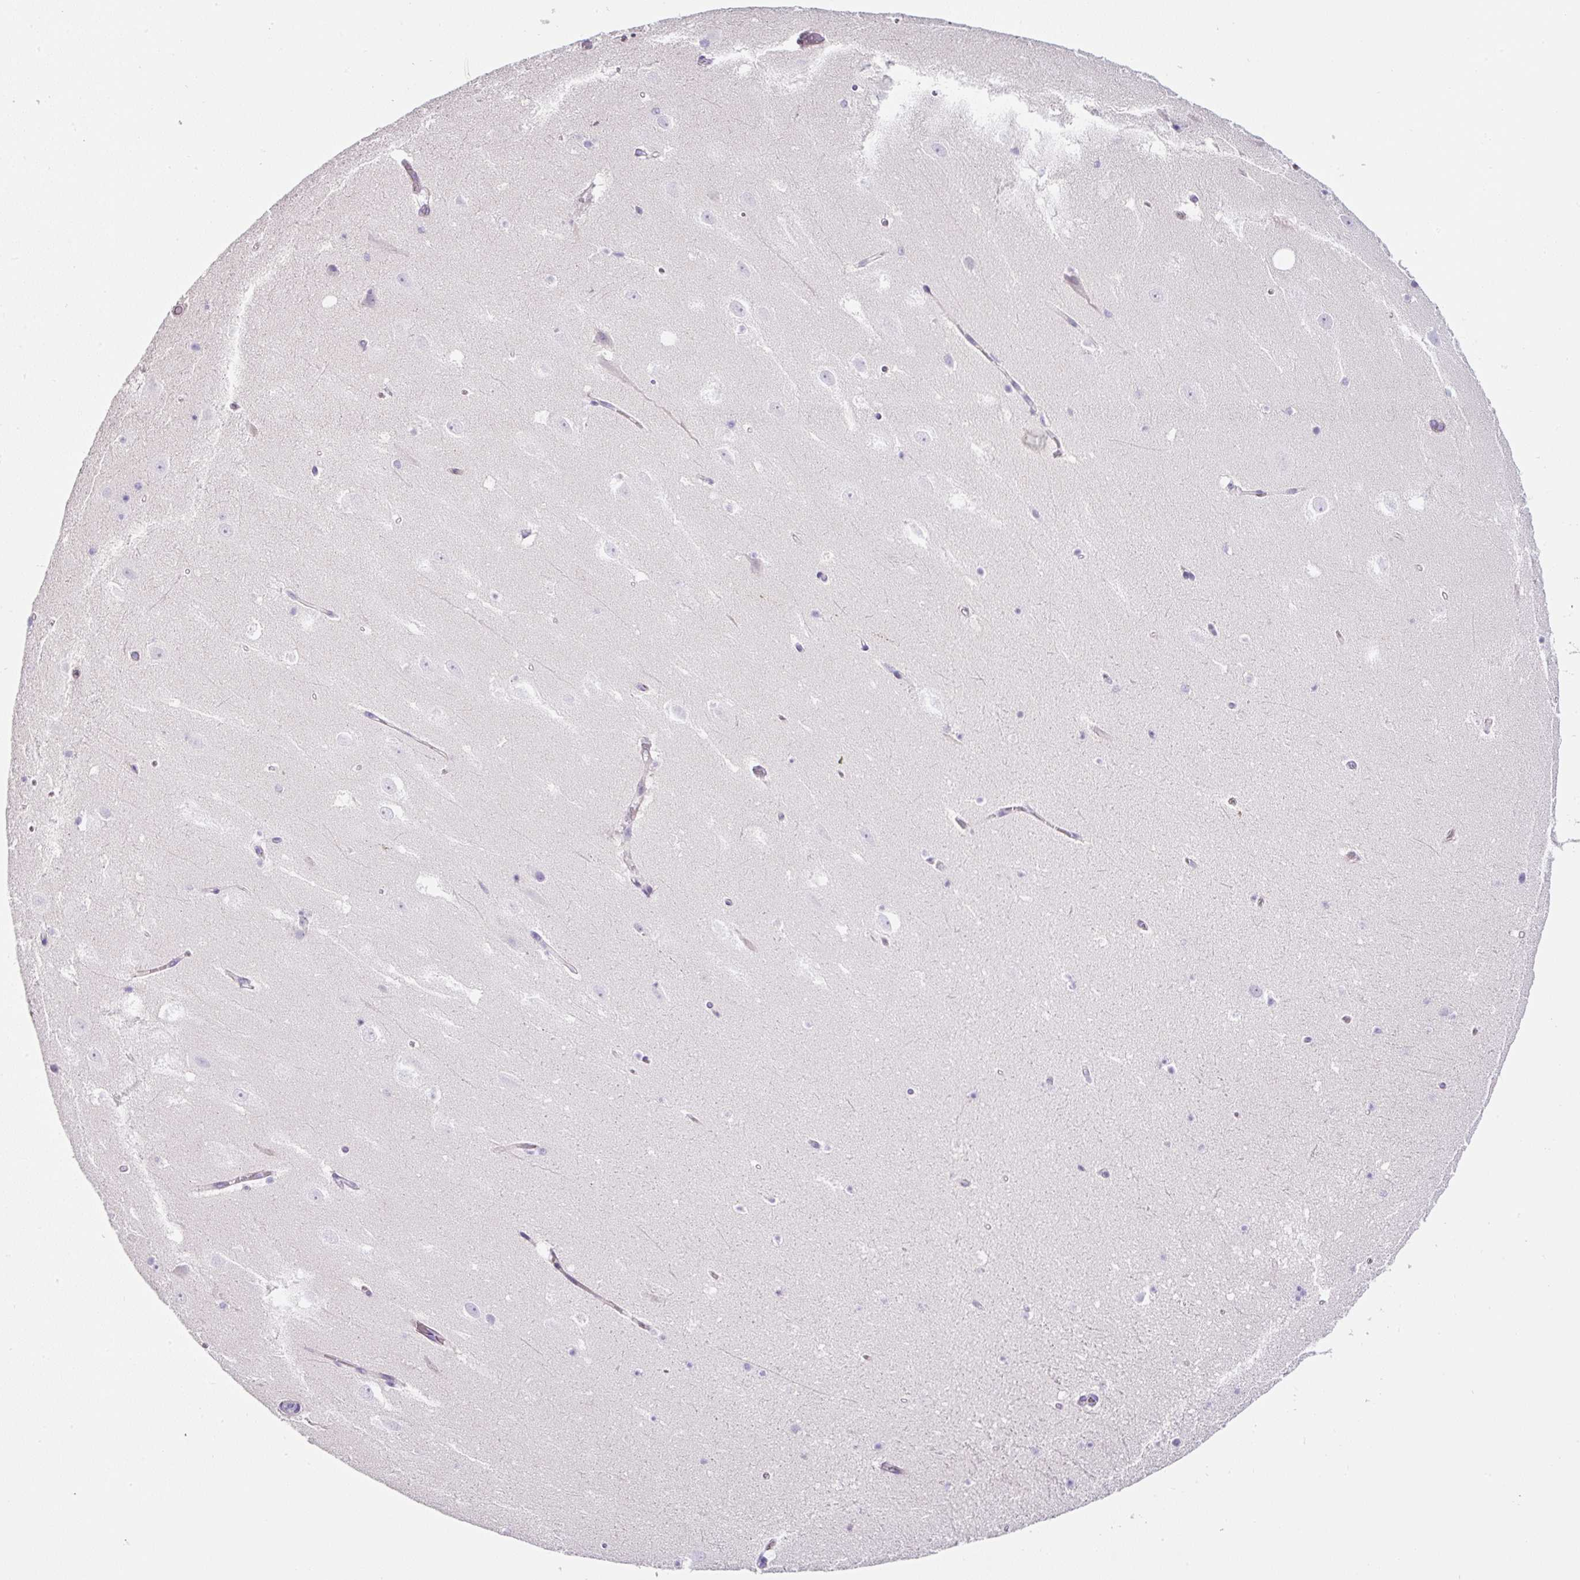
{"staining": {"intensity": "negative", "quantity": "none", "location": "none"}, "tissue": "hippocampus", "cell_type": "Glial cells", "image_type": "normal", "snomed": [{"axis": "morphology", "description": "Normal tissue, NOS"}, {"axis": "topography", "description": "Hippocampus"}], "caption": "IHC image of benign hippocampus stained for a protein (brown), which reveals no expression in glial cells.", "gene": "OR14A2", "patient": {"sex": "male", "age": 37}}